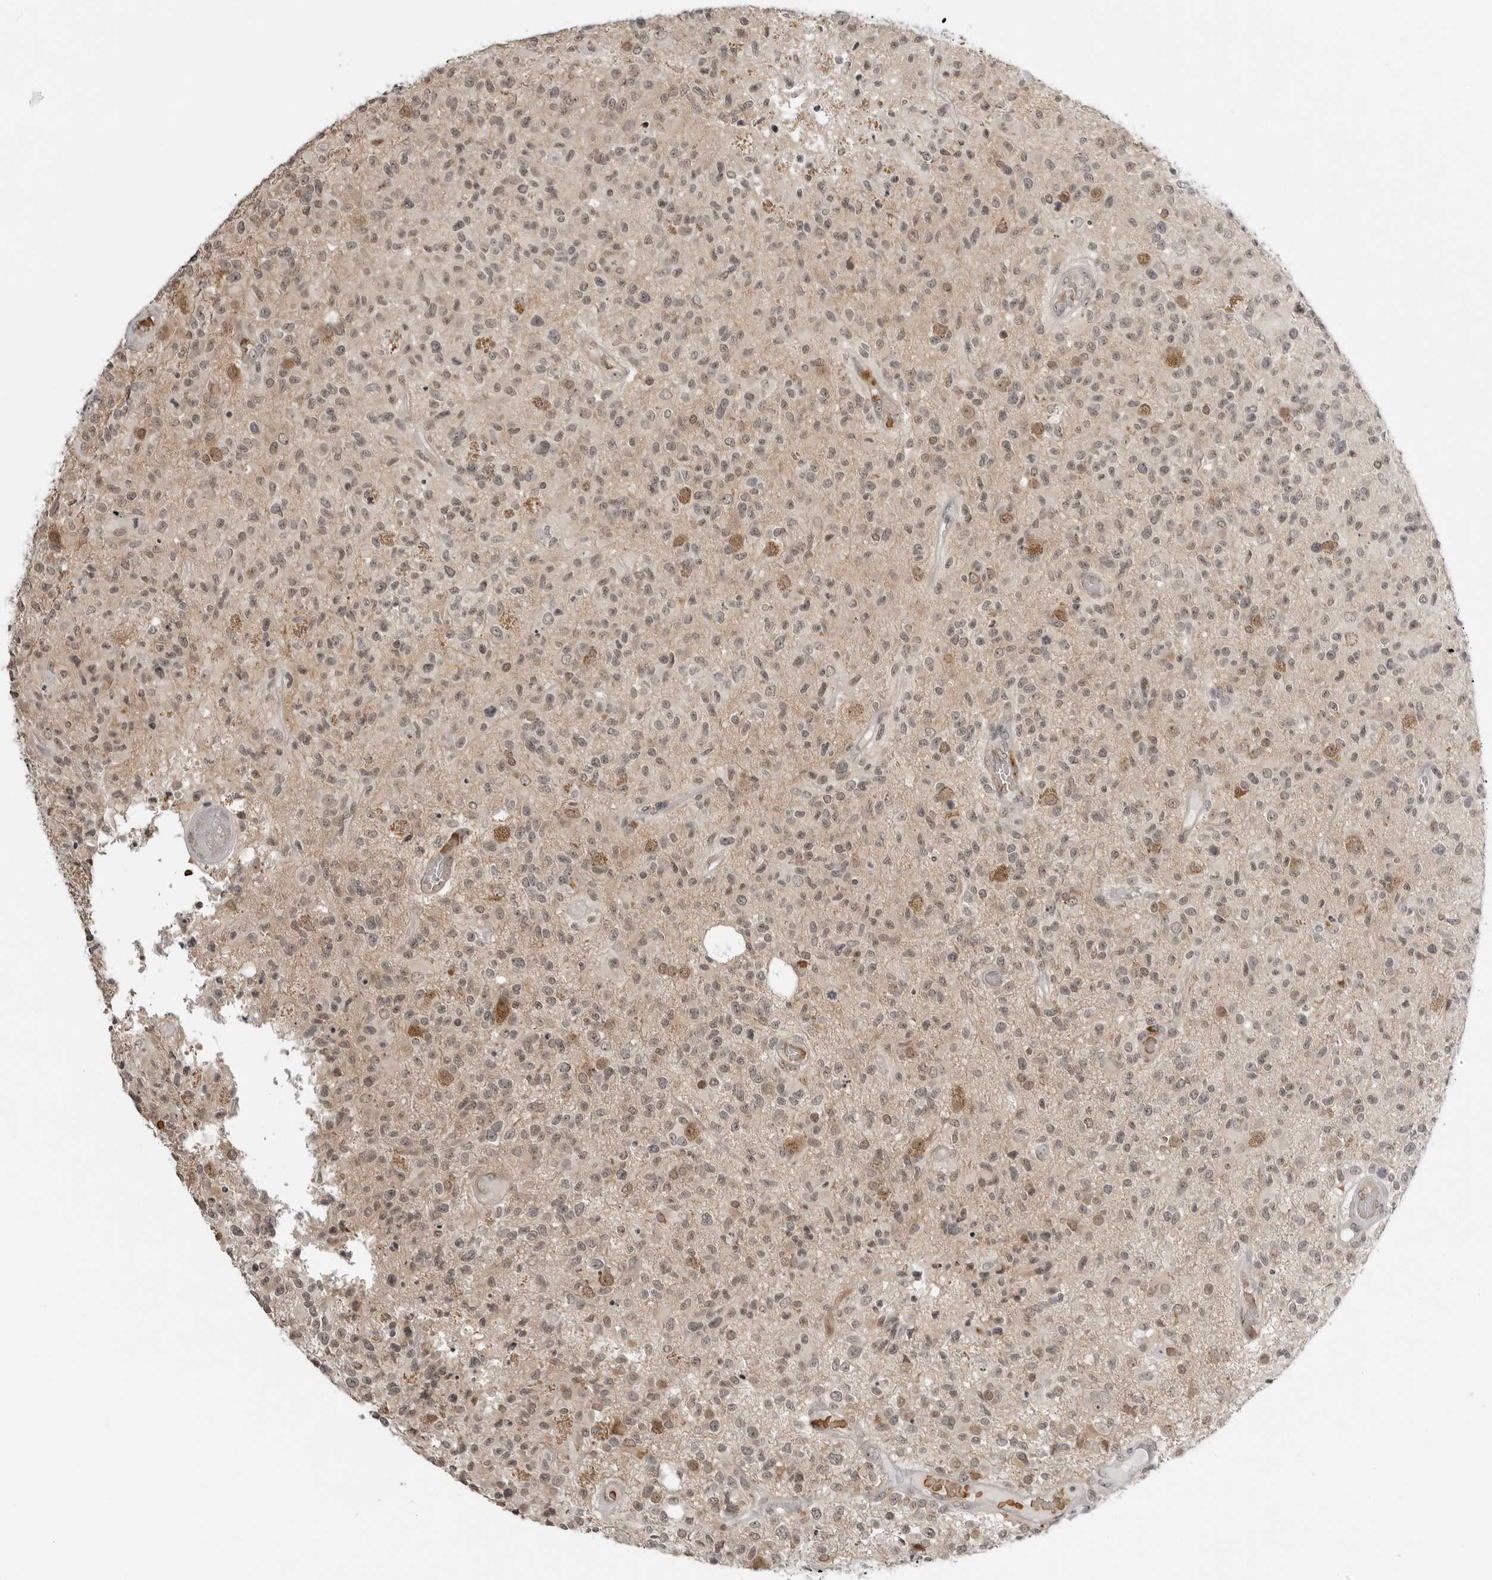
{"staining": {"intensity": "moderate", "quantity": ">75%", "location": "nuclear"}, "tissue": "glioma", "cell_type": "Tumor cells", "image_type": "cancer", "snomed": [{"axis": "morphology", "description": "Glioma, malignant, High grade"}, {"axis": "morphology", "description": "Glioblastoma, NOS"}, {"axis": "topography", "description": "Brain"}], "caption": "Glioma was stained to show a protein in brown. There is medium levels of moderate nuclear expression in approximately >75% of tumor cells.", "gene": "SUGCT", "patient": {"sex": "male", "age": 60}}